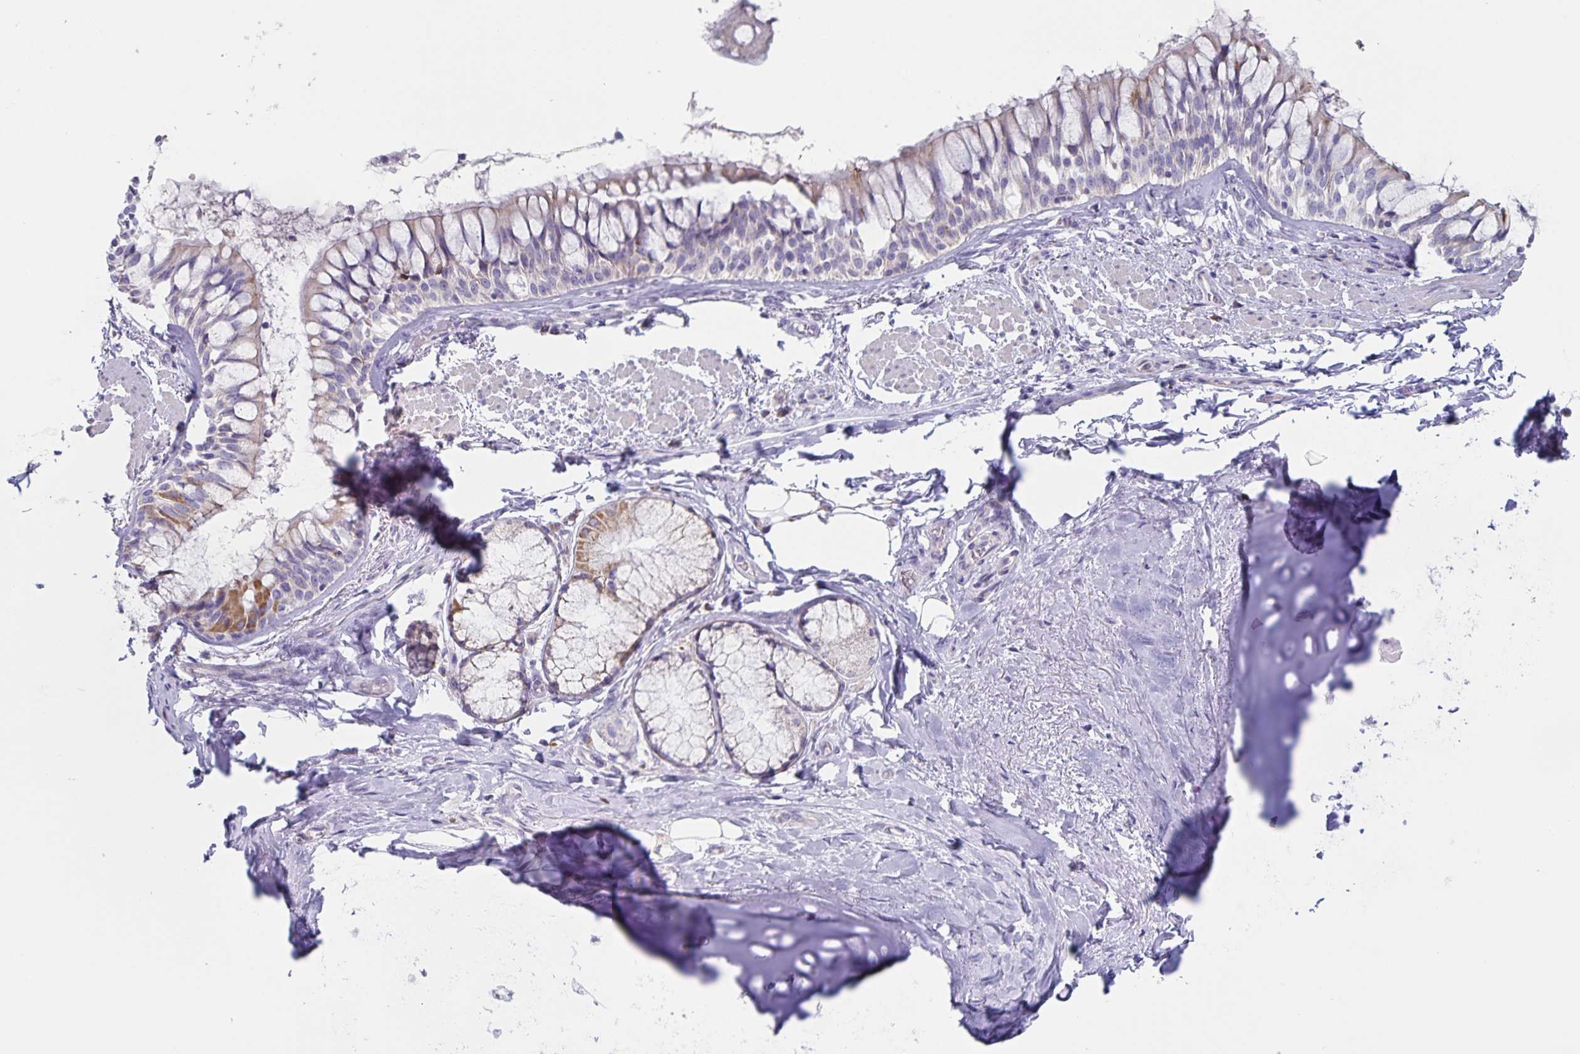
{"staining": {"intensity": "negative", "quantity": "none", "location": "none"}, "tissue": "adipose tissue", "cell_type": "Adipocytes", "image_type": "normal", "snomed": [{"axis": "morphology", "description": "Normal tissue, NOS"}, {"axis": "topography", "description": "Cartilage tissue"}, {"axis": "topography", "description": "Bronchus"}], "caption": "The immunohistochemistry micrograph has no significant positivity in adipocytes of adipose tissue.", "gene": "CENPH", "patient": {"sex": "male", "age": 64}}